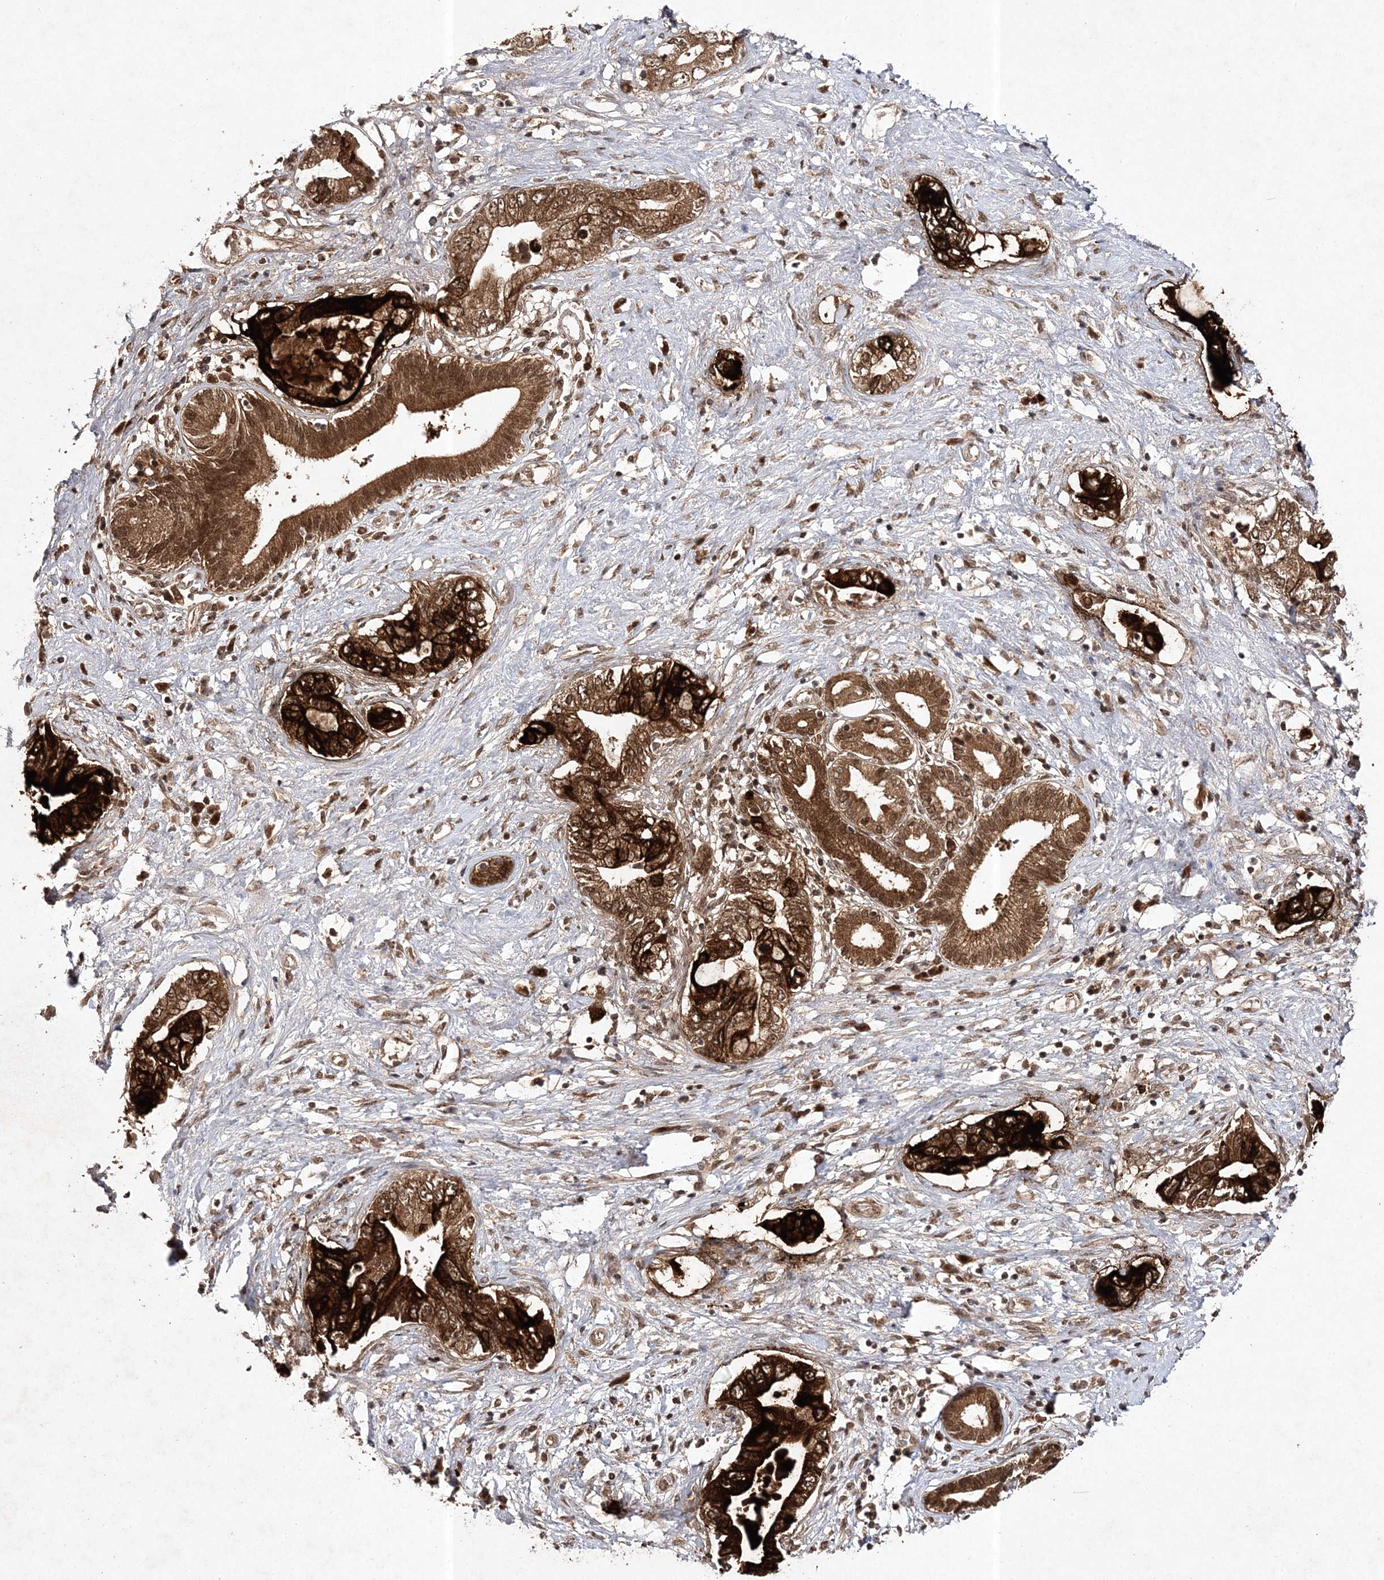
{"staining": {"intensity": "strong", "quantity": ">75%", "location": "cytoplasmic/membranous,nuclear"}, "tissue": "pancreatic cancer", "cell_type": "Tumor cells", "image_type": "cancer", "snomed": [{"axis": "morphology", "description": "Adenocarcinoma, NOS"}, {"axis": "topography", "description": "Pancreas"}], "caption": "DAB immunohistochemical staining of pancreatic cancer (adenocarcinoma) shows strong cytoplasmic/membranous and nuclear protein expression in approximately >75% of tumor cells.", "gene": "NIF3L1", "patient": {"sex": "female", "age": 73}}